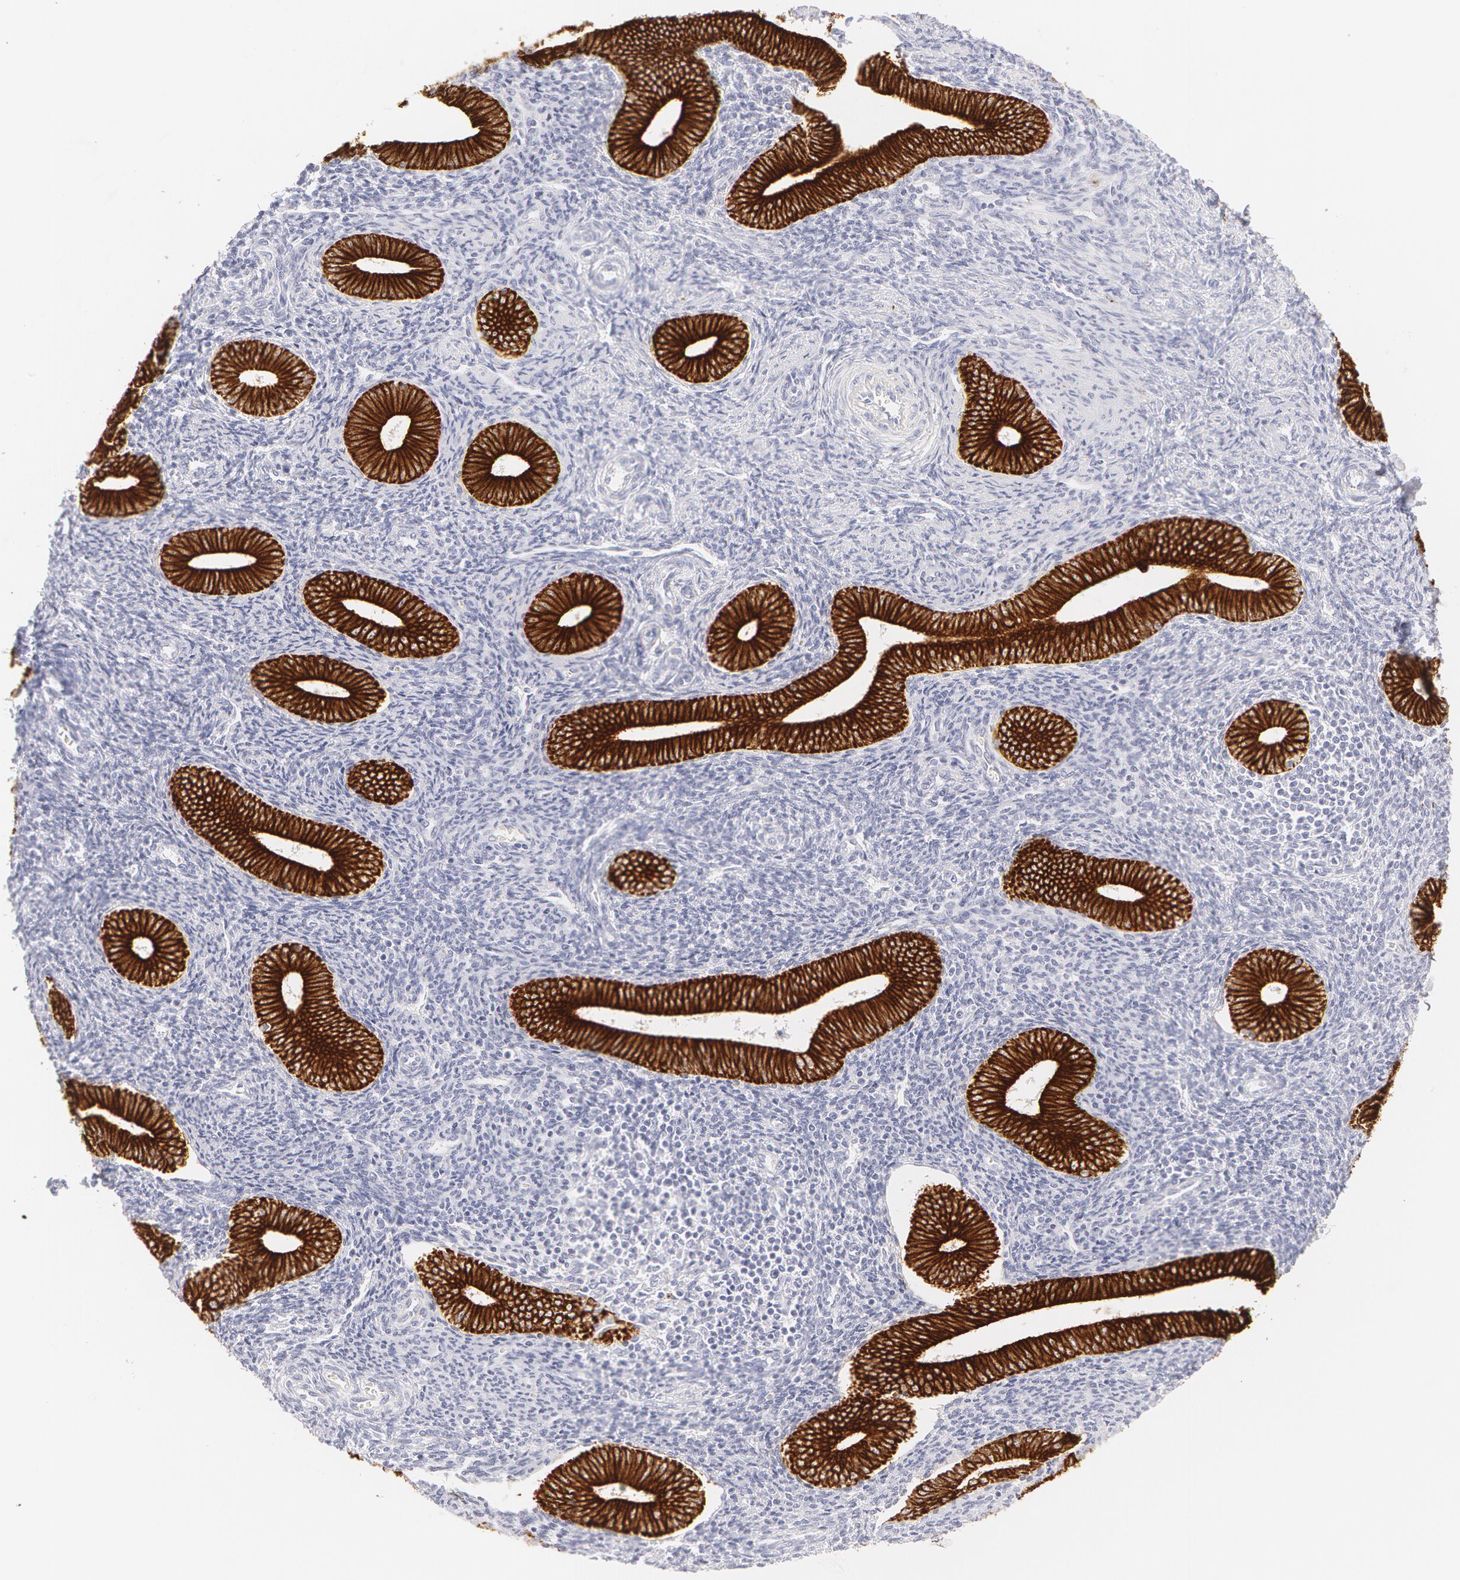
{"staining": {"intensity": "negative", "quantity": "none", "location": "none"}, "tissue": "endometrium", "cell_type": "Cells in endometrial stroma", "image_type": "normal", "snomed": [{"axis": "morphology", "description": "Normal tissue, NOS"}, {"axis": "topography", "description": "Endometrium"}], "caption": "Immunohistochemistry (IHC) of unremarkable endometrium exhibits no expression in cells in endometrial stroma.", "gene": "KRT8", "patient": {"sex": "female", "age": 35}}